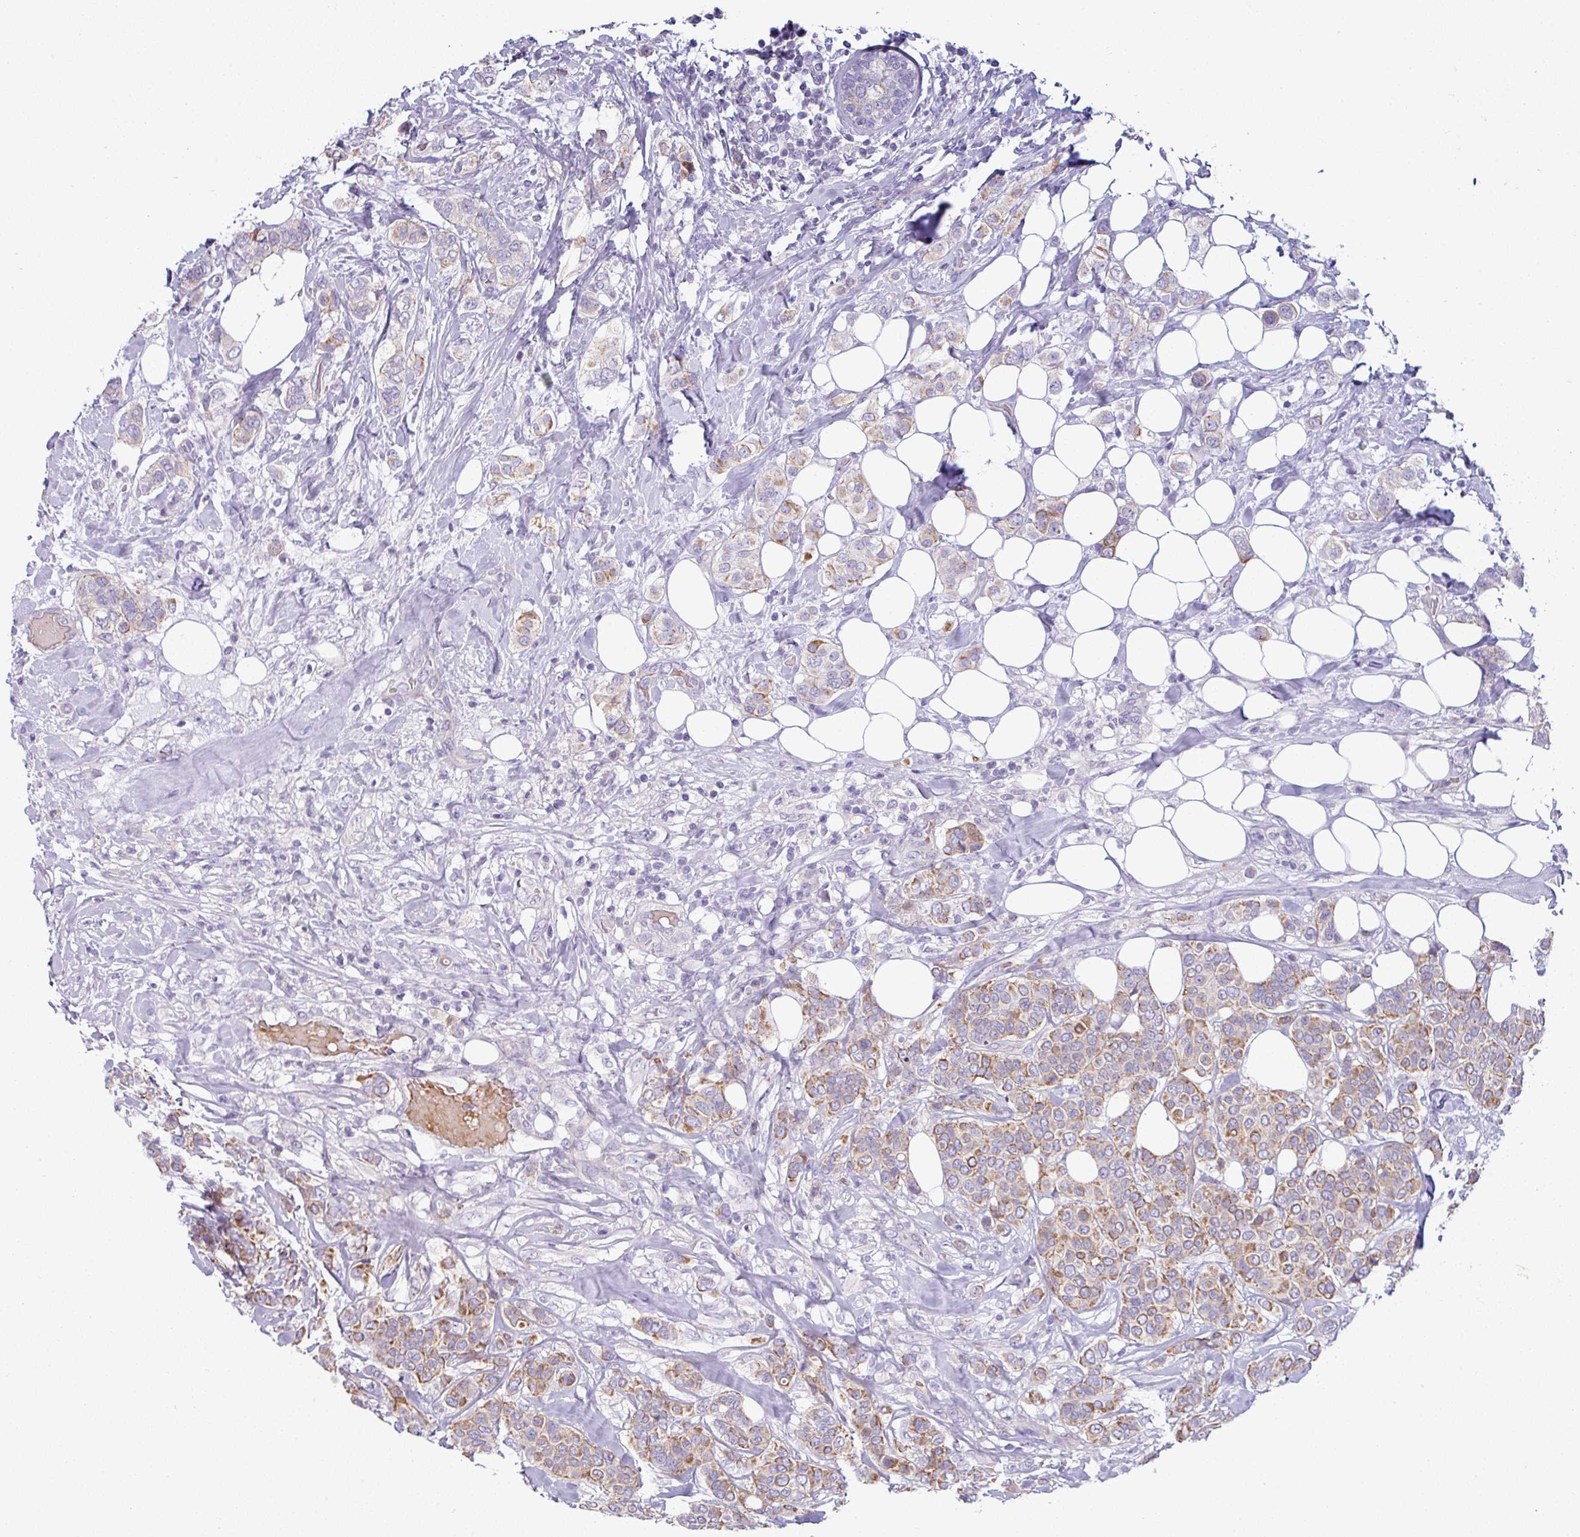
{"staining": {"intensity": "moderate", "quantity": "25%-75%", "location": "cytoplasmic/membranous"}, "tissue": "breast cancer", "cell_type": "Tumor cells", "image_type": "cancer", "snomed": [{"axis": "morphology", "description": "Lobular carcinoma"}, {"axis": "topography", "description": "Breast"}], "caption": "About 25%-75% of tumor cells in breast cancer demonstrate moderate cytoplasmic/membranous protein expression as visualized by brown immunohistochemical staining.", "gene": "ACAP3", "patient": {"sex": "female", "age": 51}}